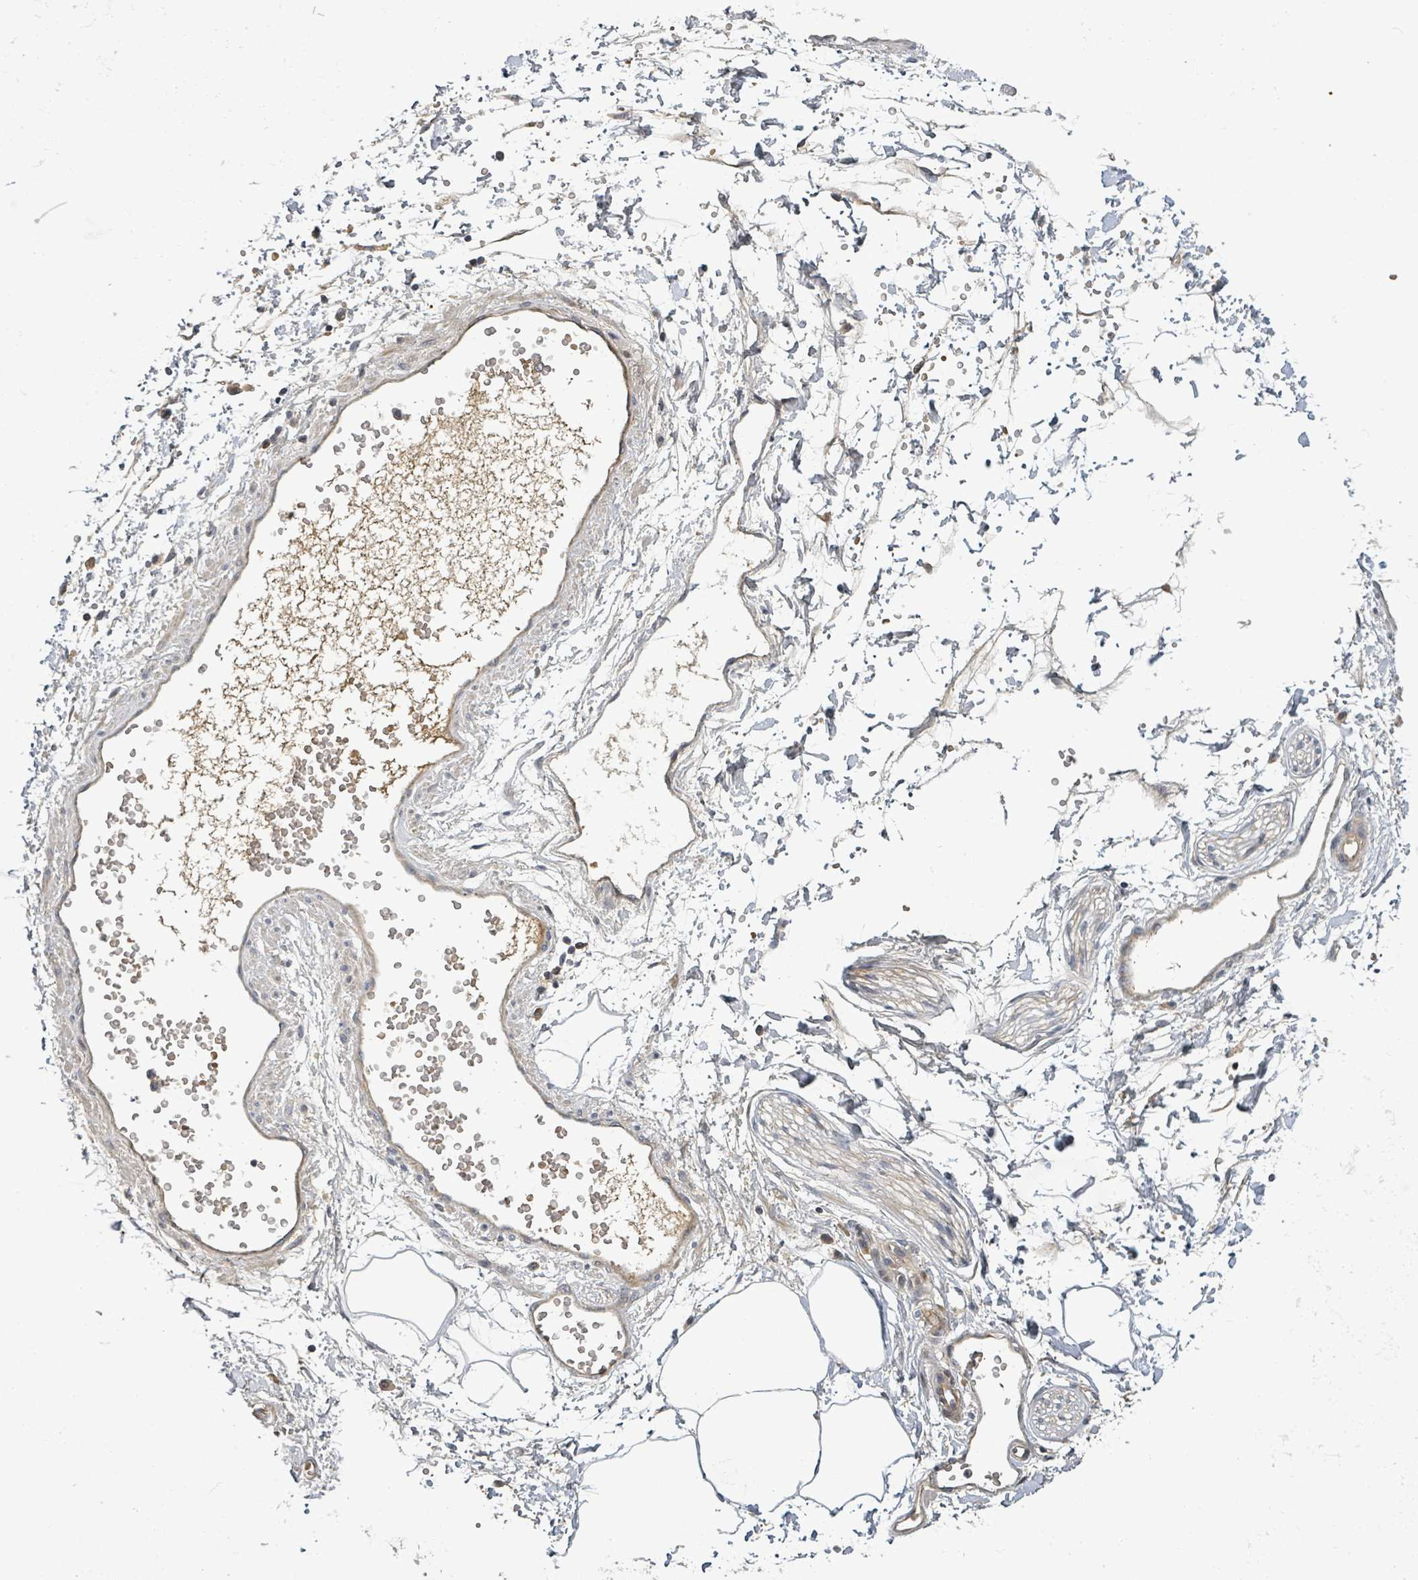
{"staining": {"intensity": "negative", "quantity": "none", "location": "none"}, "tissue": "adipose tissue", "cell_type": "Adipocytes", "image_type": "normal", "snomed": [{"axis": "morphology", "description": "Normal tissue, NOS"}, {"axis": "topography", "description": "Prostate"}, {"axis": "topography", "description": "Peripheral nerve tissue"}], "caption": "This is a photomicrograph of immunohistochemistry staining of normal adipose tissue, which shows no expression in adipocytes. (Brightfield microscopy of DAB immunohistochemistry (IHC) at high magnification).", "gene": "ITGA11", "patient": {"sex": "male", "age": 55}}